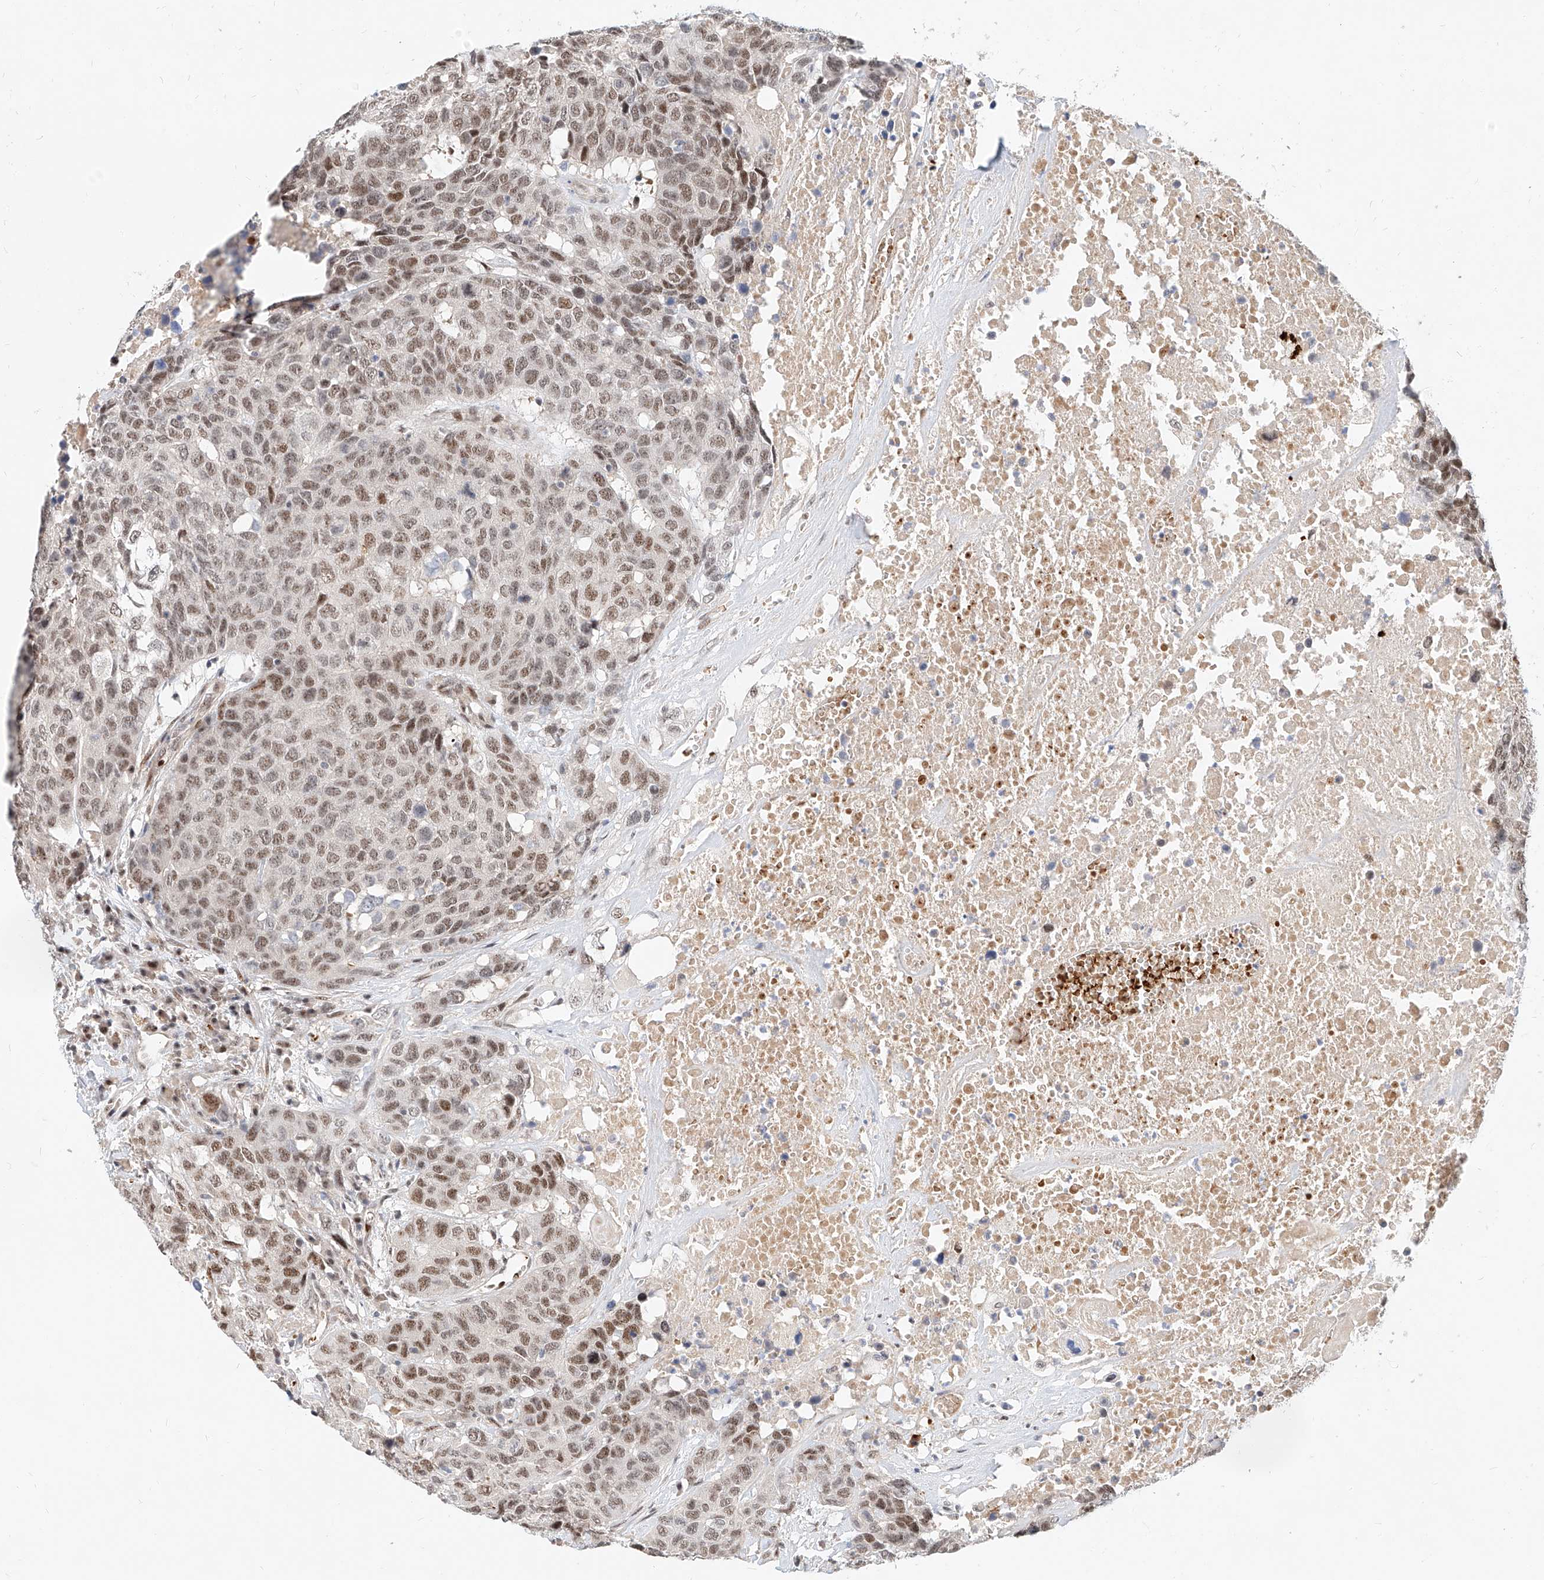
{"staining": {"intensity": "moderate", "quantity": ">75%", "location": "nuclear"}, "tissue": "head and neck cancer", "cell_type": "Tumor cells", "image_type": "cancer", "snomed": [{"axis": "morphology", "description": "Squamous cell carcinoma, NOS"}, {"axis": "topography", "description": "Head-Neck"}], "caption": "The immunohistochemical stain highlights moderate nuclear expression in tumor cells of head and neck cancer tissue.", "gene": "CBX8", "patient": {"sex": "male", "age": 66}}